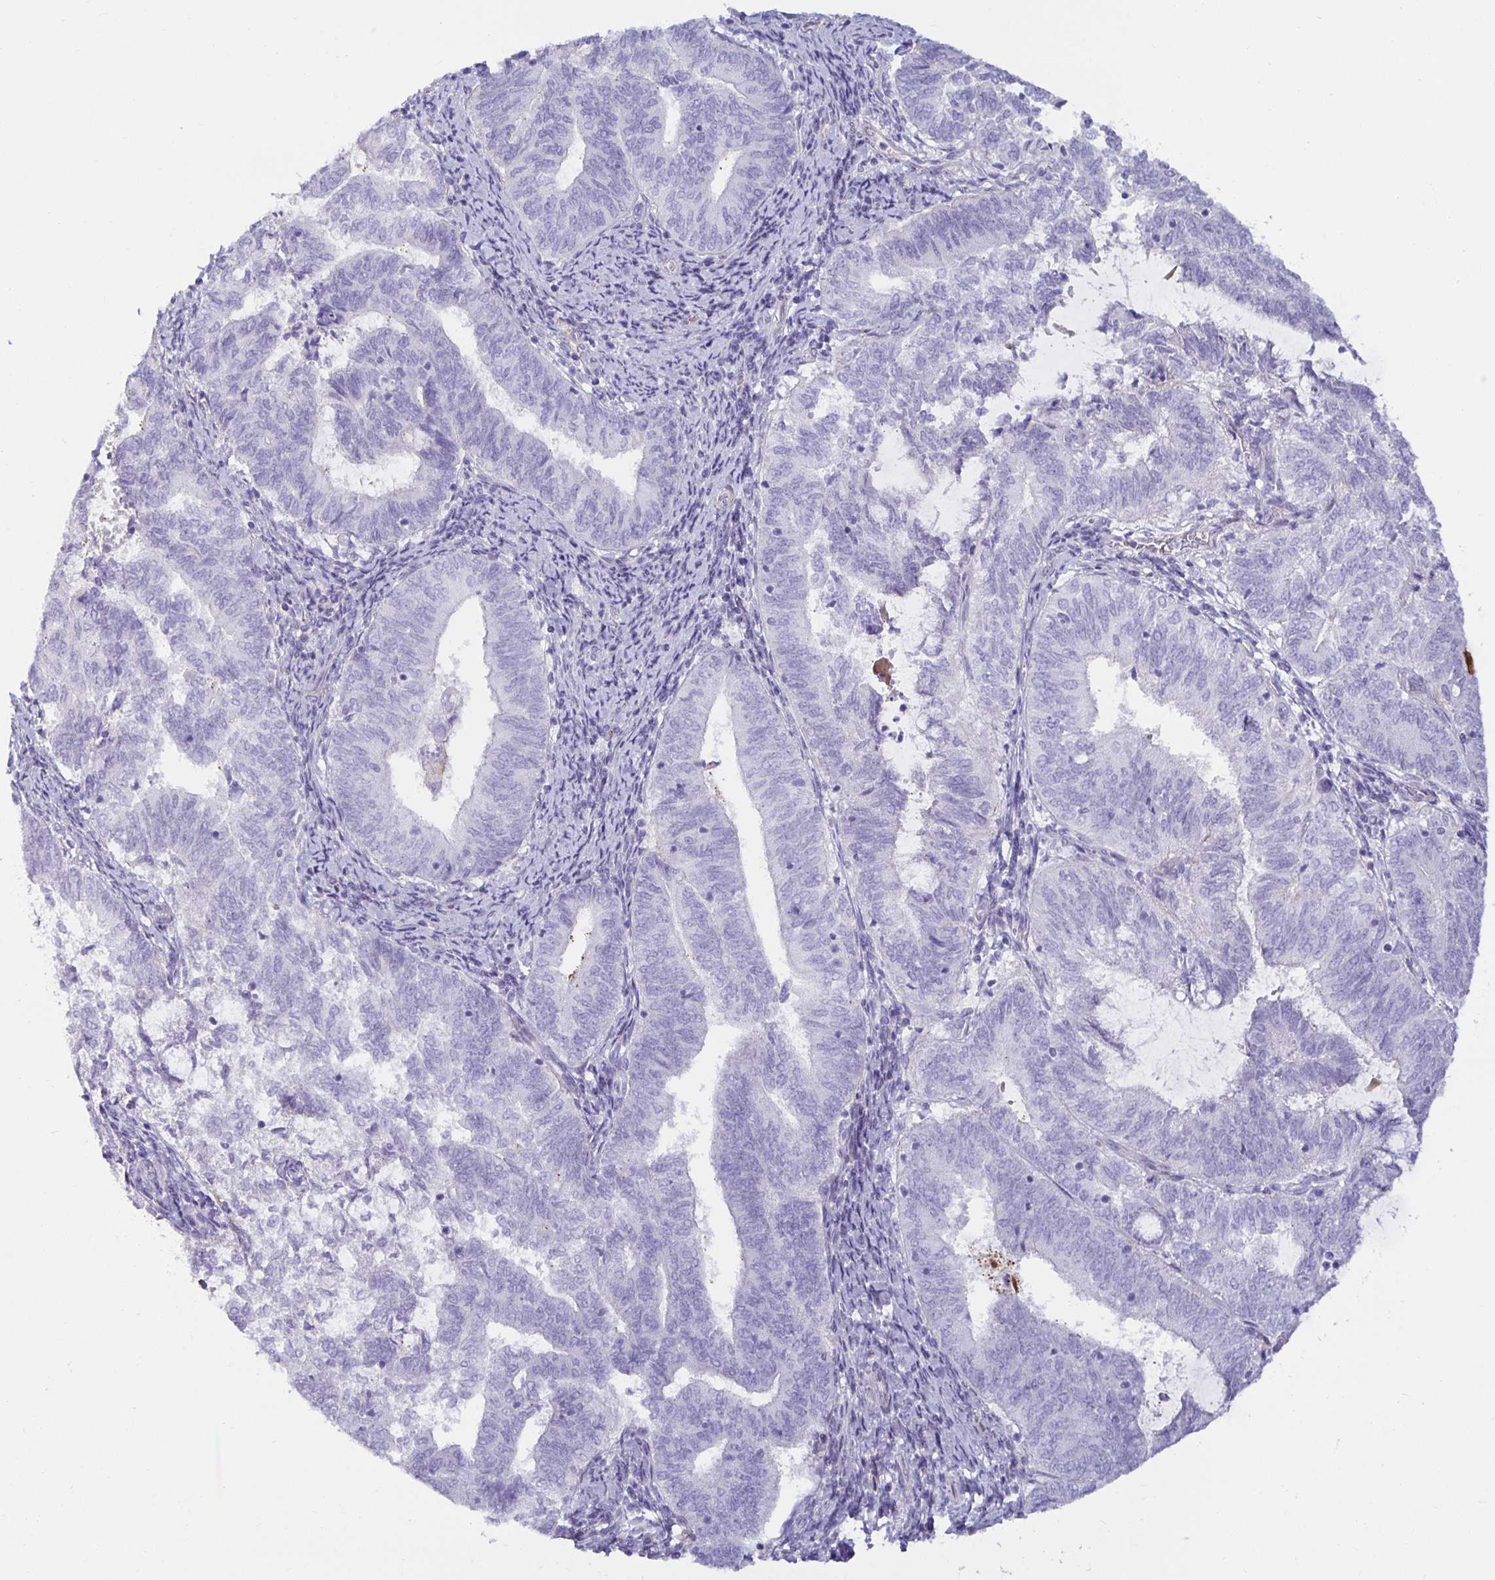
{"staining": {"intensity": "negative", "quantity": "none", "location": "none"}, "tissue": "endometrial cancer", "cell_type": "Tumor cells", "image_type": "cancer", "snomed": [{"axis": "morphology", "description": "Adenocarcinoma, NOS"}, {"axis": "topography", "description": "Endometrium"}], "caption": "Immunohistochemistry (IHC) histopathology image of neoplastic tissue: human adenocarcinoma (endometrial) stained with DAB exhibits no significant protein staining in tumor cells.", "gene": "SPAG4", "patient": {"sex": "female", "age": 65}}